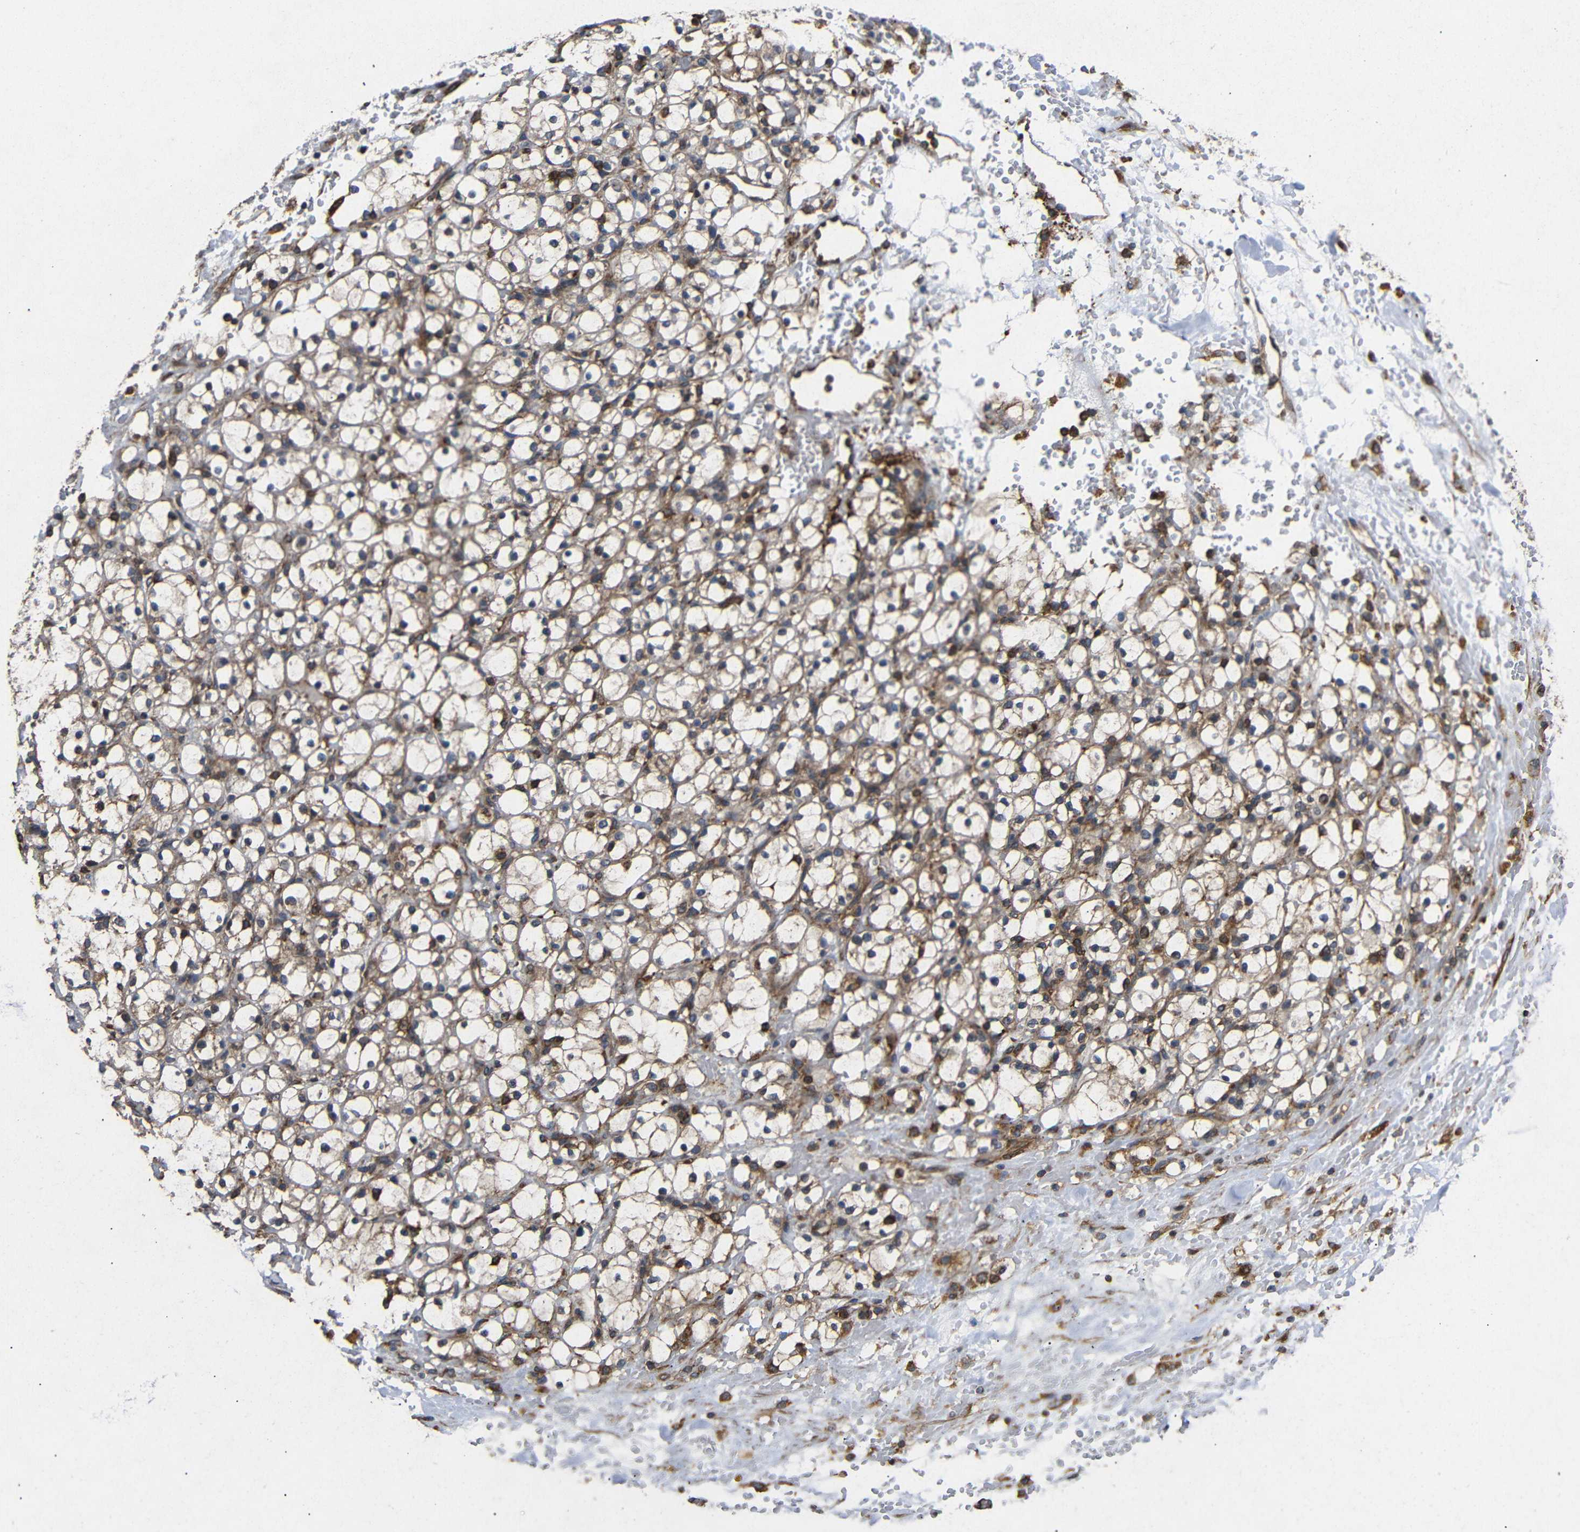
{"staining": {"intensity": "strong", "quantity": ">75%", "location": "cytoplasmic/membranous"}, "tissue": "renal cancer", "cell_type": "Tumor cells", "image_type": "cancer", "snomed": [{"axis": "morphology", "description": "Adenocarcinoma, NOS"}, {"axis": "topography", "description": "Kidney"}], "caption": "Adenocarcinoma (renal) tissue displays strong cytoplasmic/membranous expression in approximately >75% of tumor cells, visualized by immunohistochemistry. The staining was performed using DAB (3,3'-diaminobenzidine), with brown indicating positive protein expression. Nuclei are stained blue with hematoxylin.", "gene": "EIF2S1", "patient": {"sex": "male", "age": 61}}